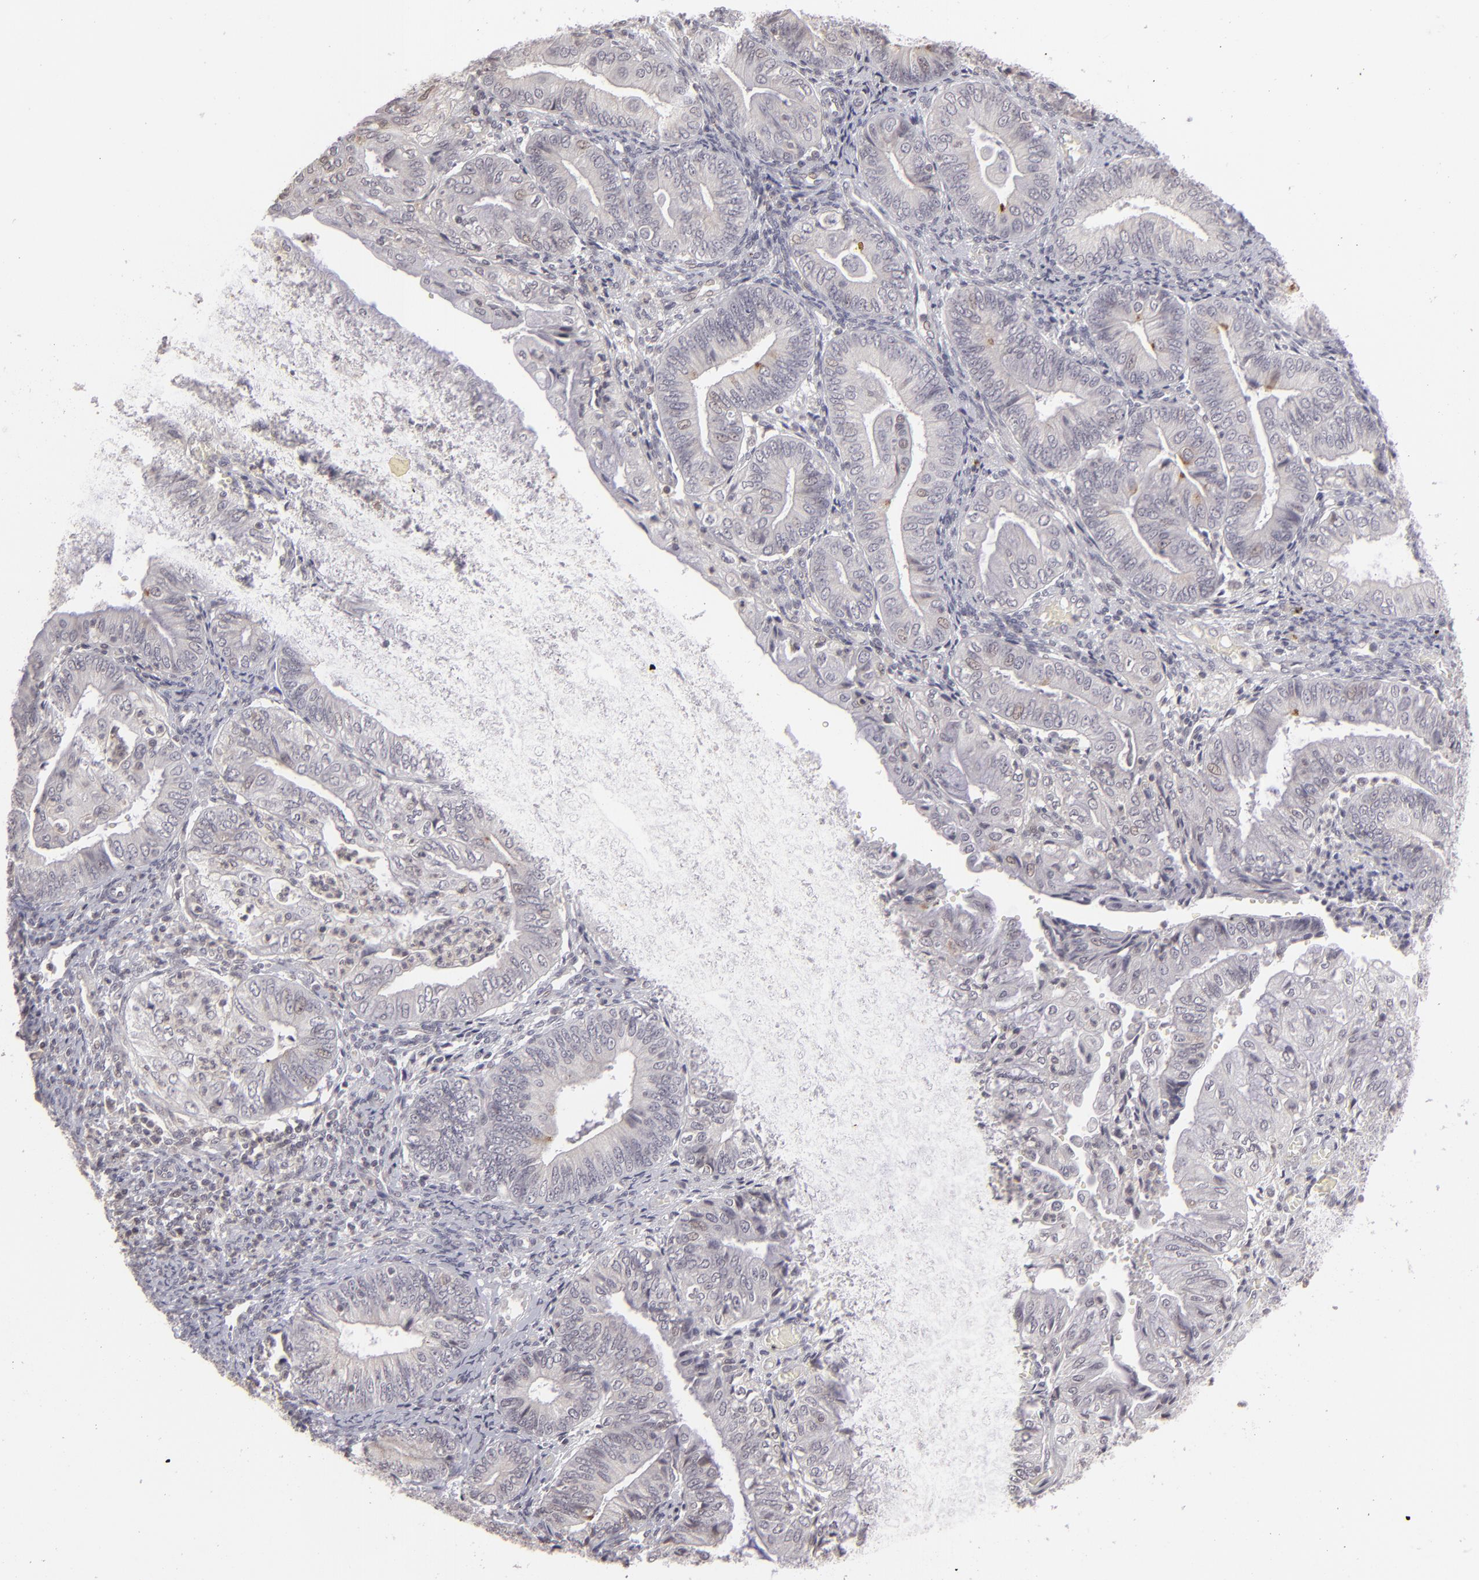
{"staining": {"intensity": "negative", "quantity": "none", "location": "none"}, "tissue": "endometrial cancer", "cell_type": "Tumor cells", "image_type": "cancer", "snomed": [{"axis": "morphology", "description": "Adenocarcinoma, NOS"}, {"axis": "topography", "description": "Endometrium"}], "caption": "DAB immunohistochemical staining of endometrial adenocarcinoma exhibits no significant staining in tumor cells.", "gene": "CLDN2", "patient": {"sex": "female", "age": 55}}